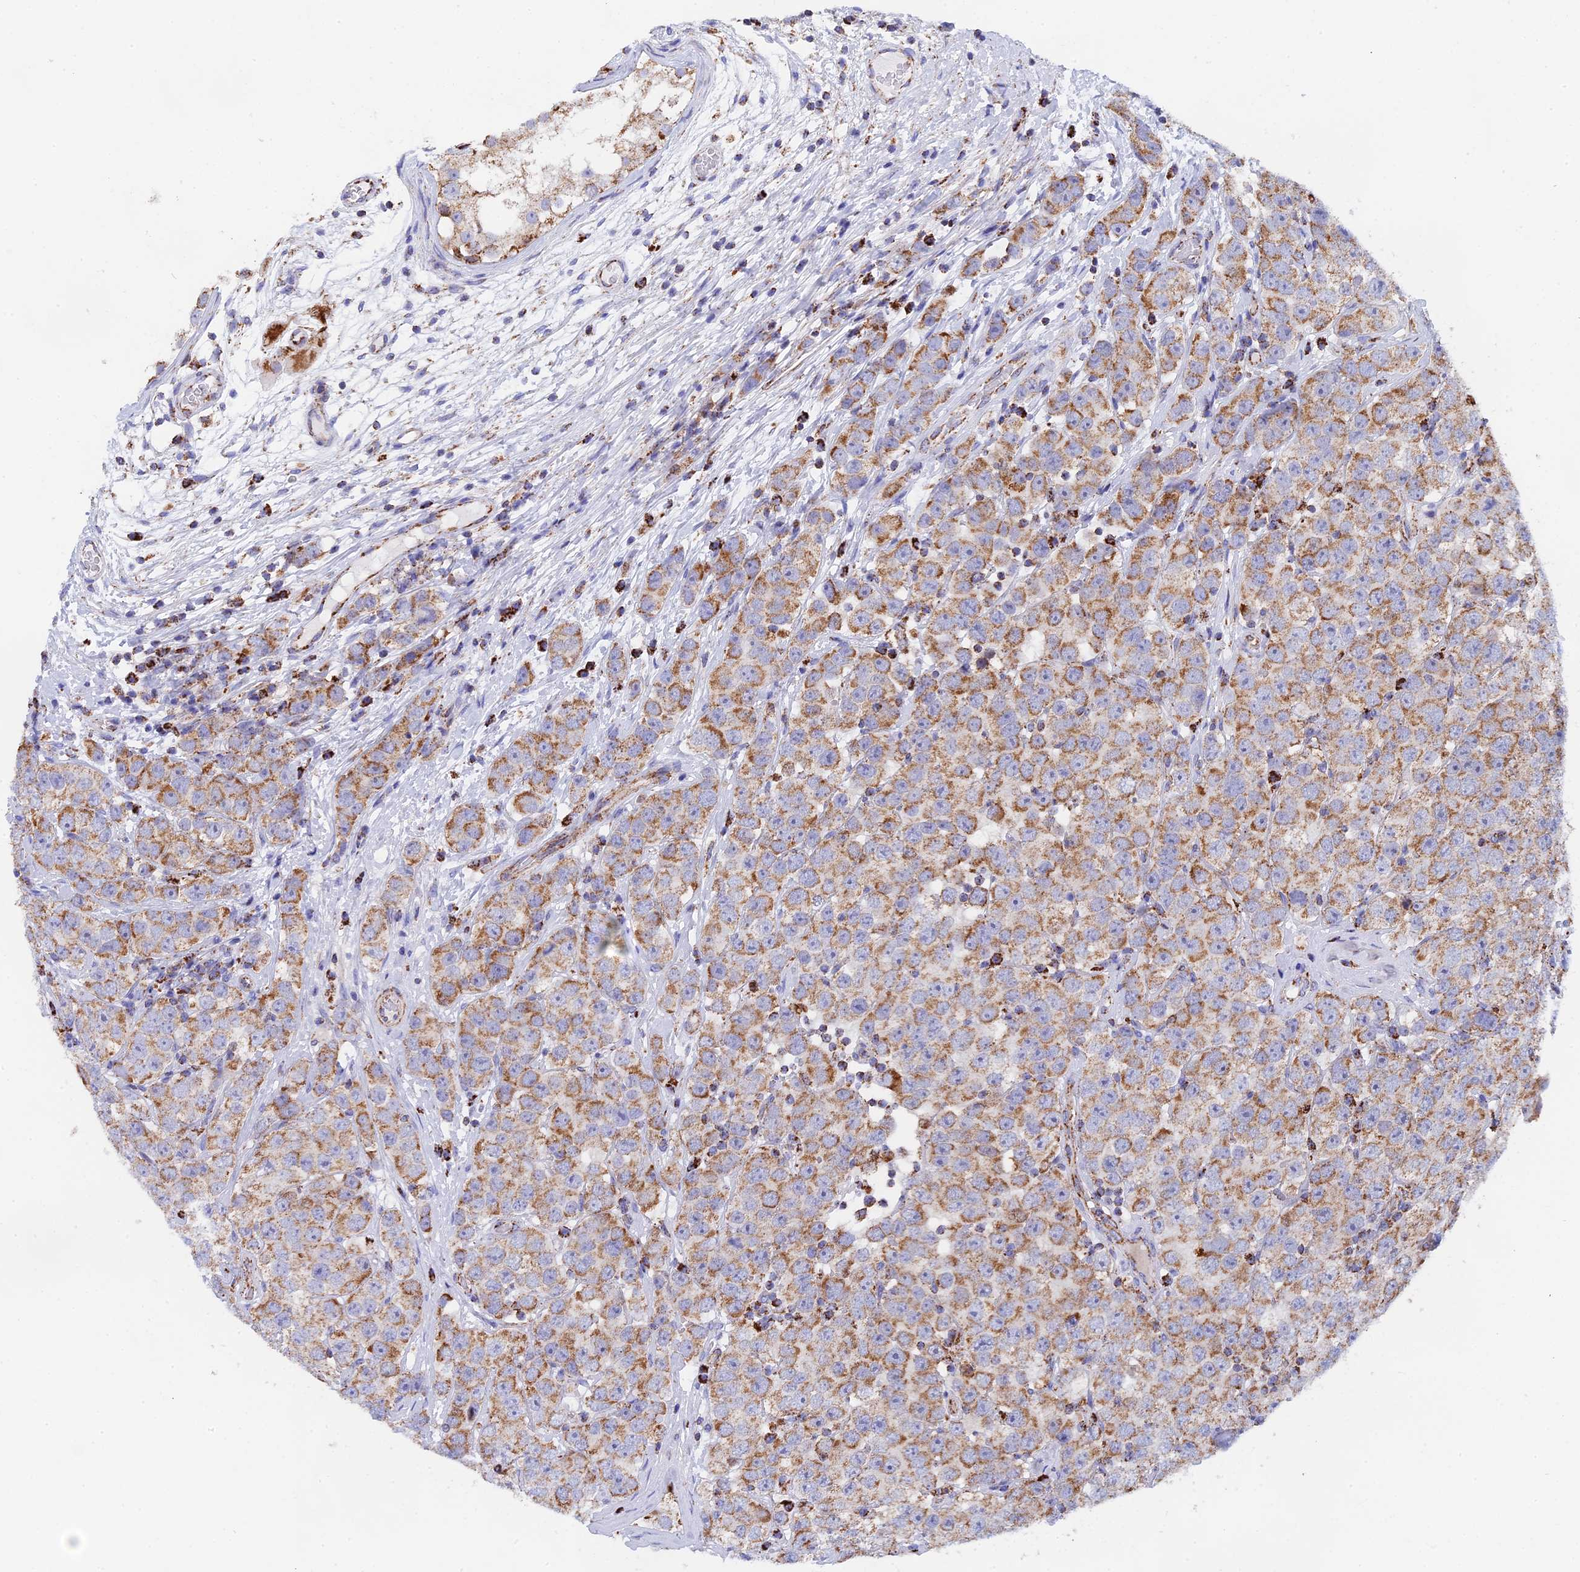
{"staining": {"intensity": "moderate", "quantity": ">75%", "location": "cytoplasmic/membranous"}, "tissue": "testis cancer", "cell_type": "Tumor cells", "image_type": "cancer", "snomed": [{"axis": "morphology", "description": "Seminoma, NOS"}, {"axis": "topography", "description": "Testis"}], "caption": "A high-resolution histopathology image shows immunohistochemistry (IHC) staining of testis cancer (seminoma), which demonstrates moderate cytoplasmic/membranous staining in about >75% of tumor cells. (brown staining indicates protein expression, while blue staining denotes nuclei).", "gene": "NDUFA5", "patient": {"sex": "male", "age": 28}}